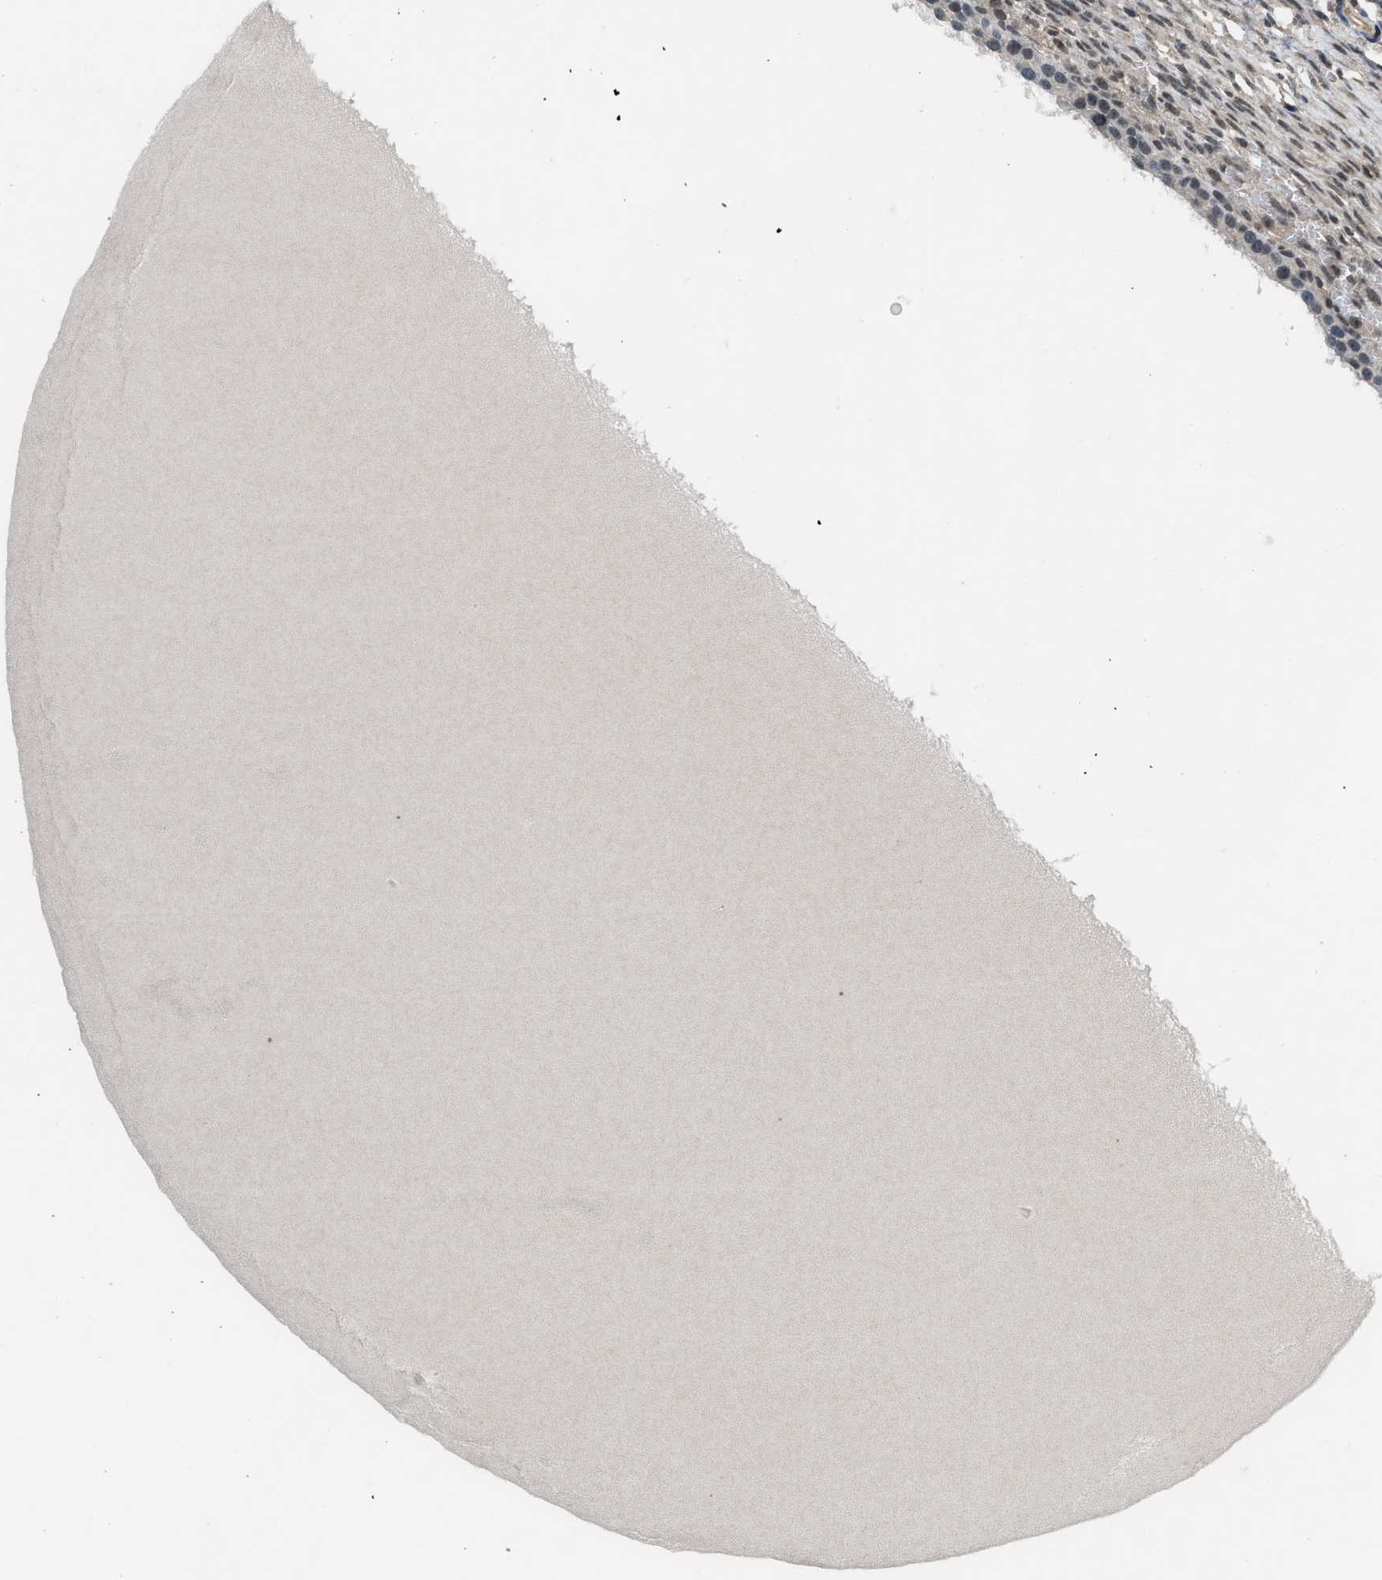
{"staining": {"intensity": "moderate", "quantity": "<25%", "location": "nuclear"}, "tissue": "ovary", "cell_type": "Ovarian stroma cells", "image_type": "normal", "snomed": [{"axis": "morphology", "description": "Normal tissue, NOS"}, {"axis": "topography", "description": "Ovary"}], "caption": "This photomicrograph demonstrates IHC staining of normal ovary, with low moderate nuclear staining in about <25% of ovarian stroma cells.", "gene": "SETD5", "patient": {"sex": "female", "age": 33}}